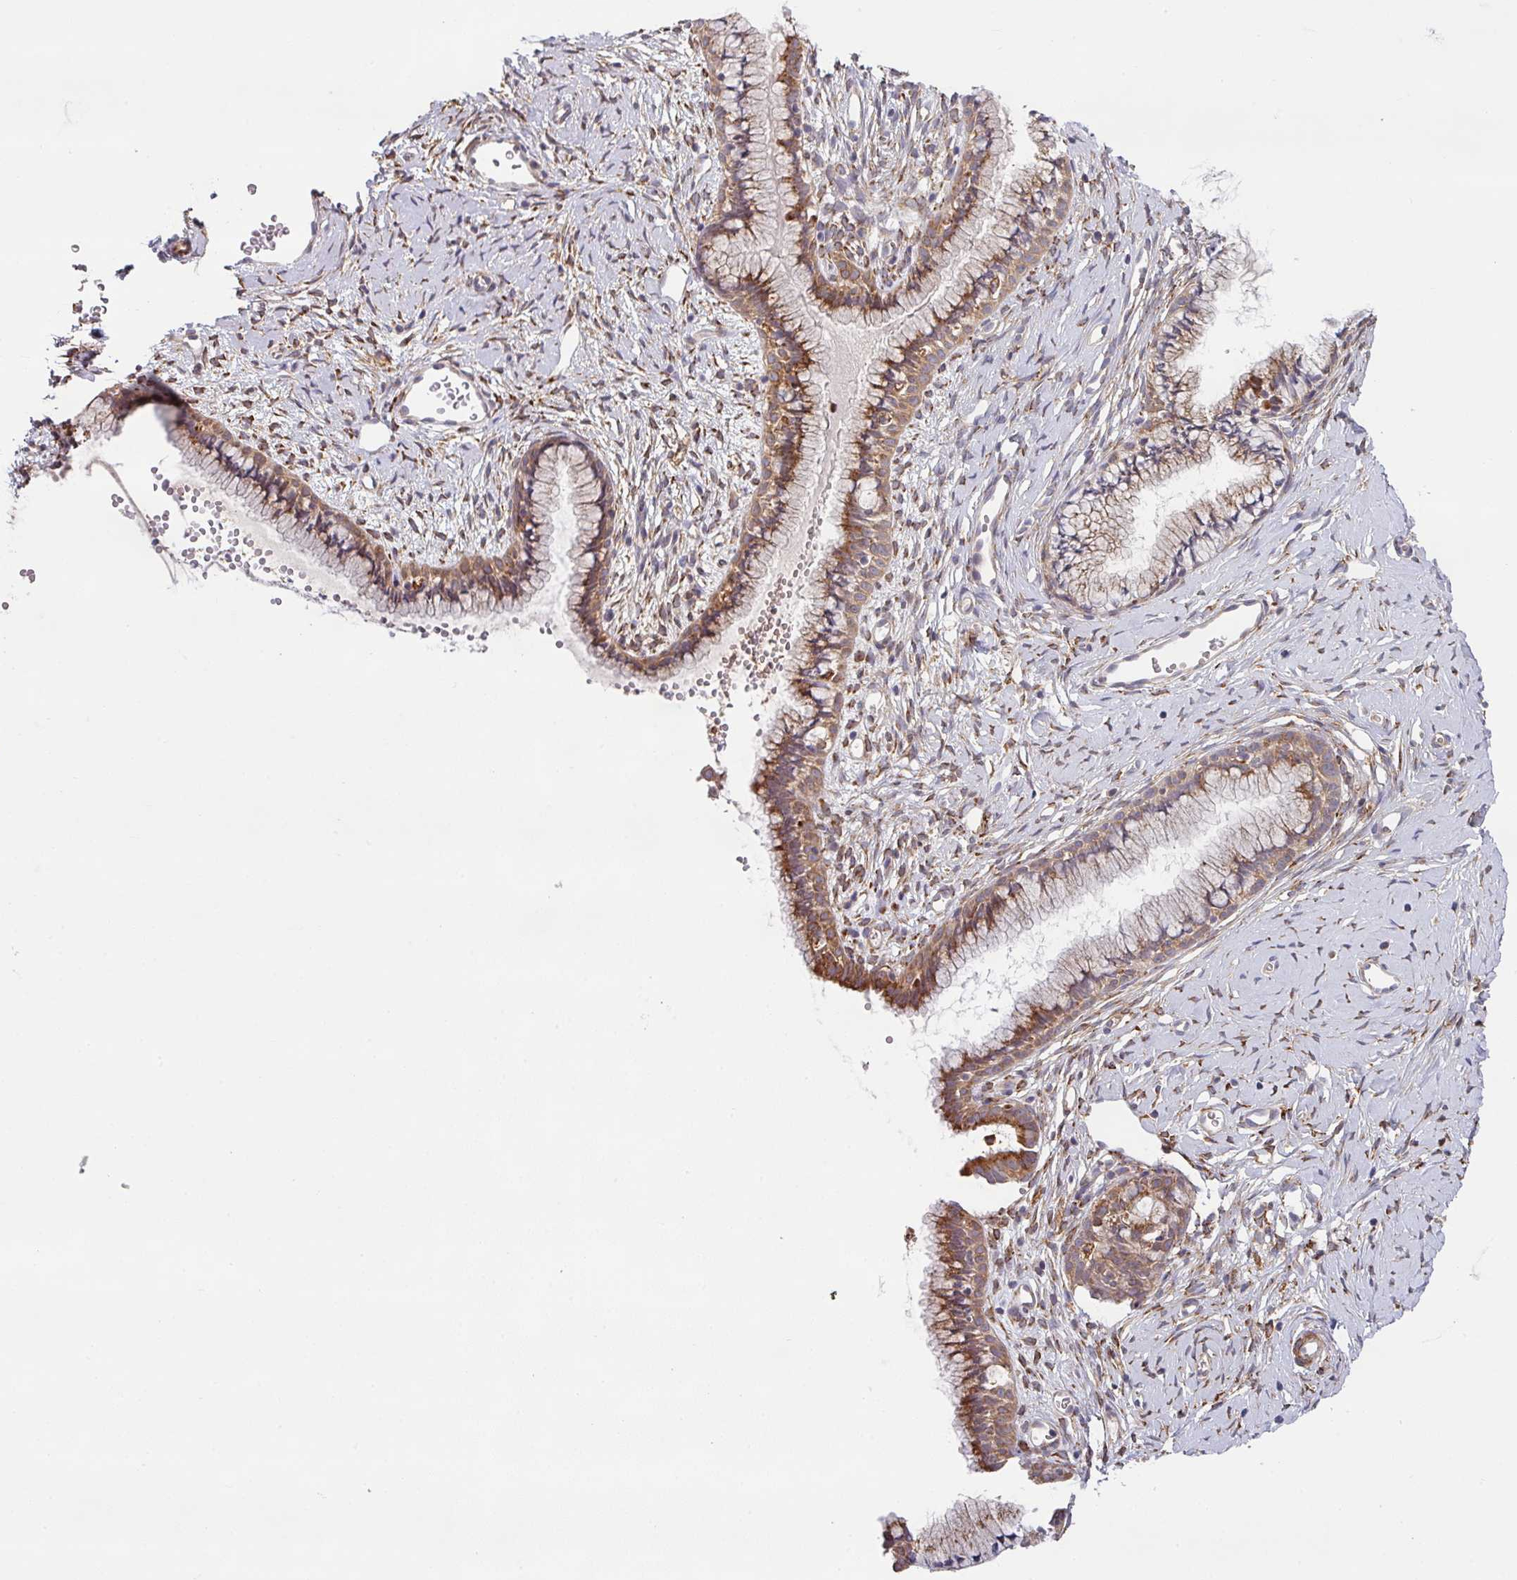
{"staining": {"intensity": "moderate", "quantity": "25%-75%", "location": "cytoplasmic/membranous"}, "tissue": "cervix", "cell_type": "Glandular cells", "image_type": "normal", "snomed": [{"axis": "morphology", "description": "Normal tissue, NOS"}, {"axis": "topography", "description": "Cervix"}], "caption": "Glandular cells demonstrate medium levels of moderate cytoplasmic/membranous expression in about 25%-75% of cells in unremarkable cervix. The protein of interest is shown in brown color, while the nuclei are stained blue.", "gene": "ZNF268", "patient": {"sex": "female", "age": 40}}